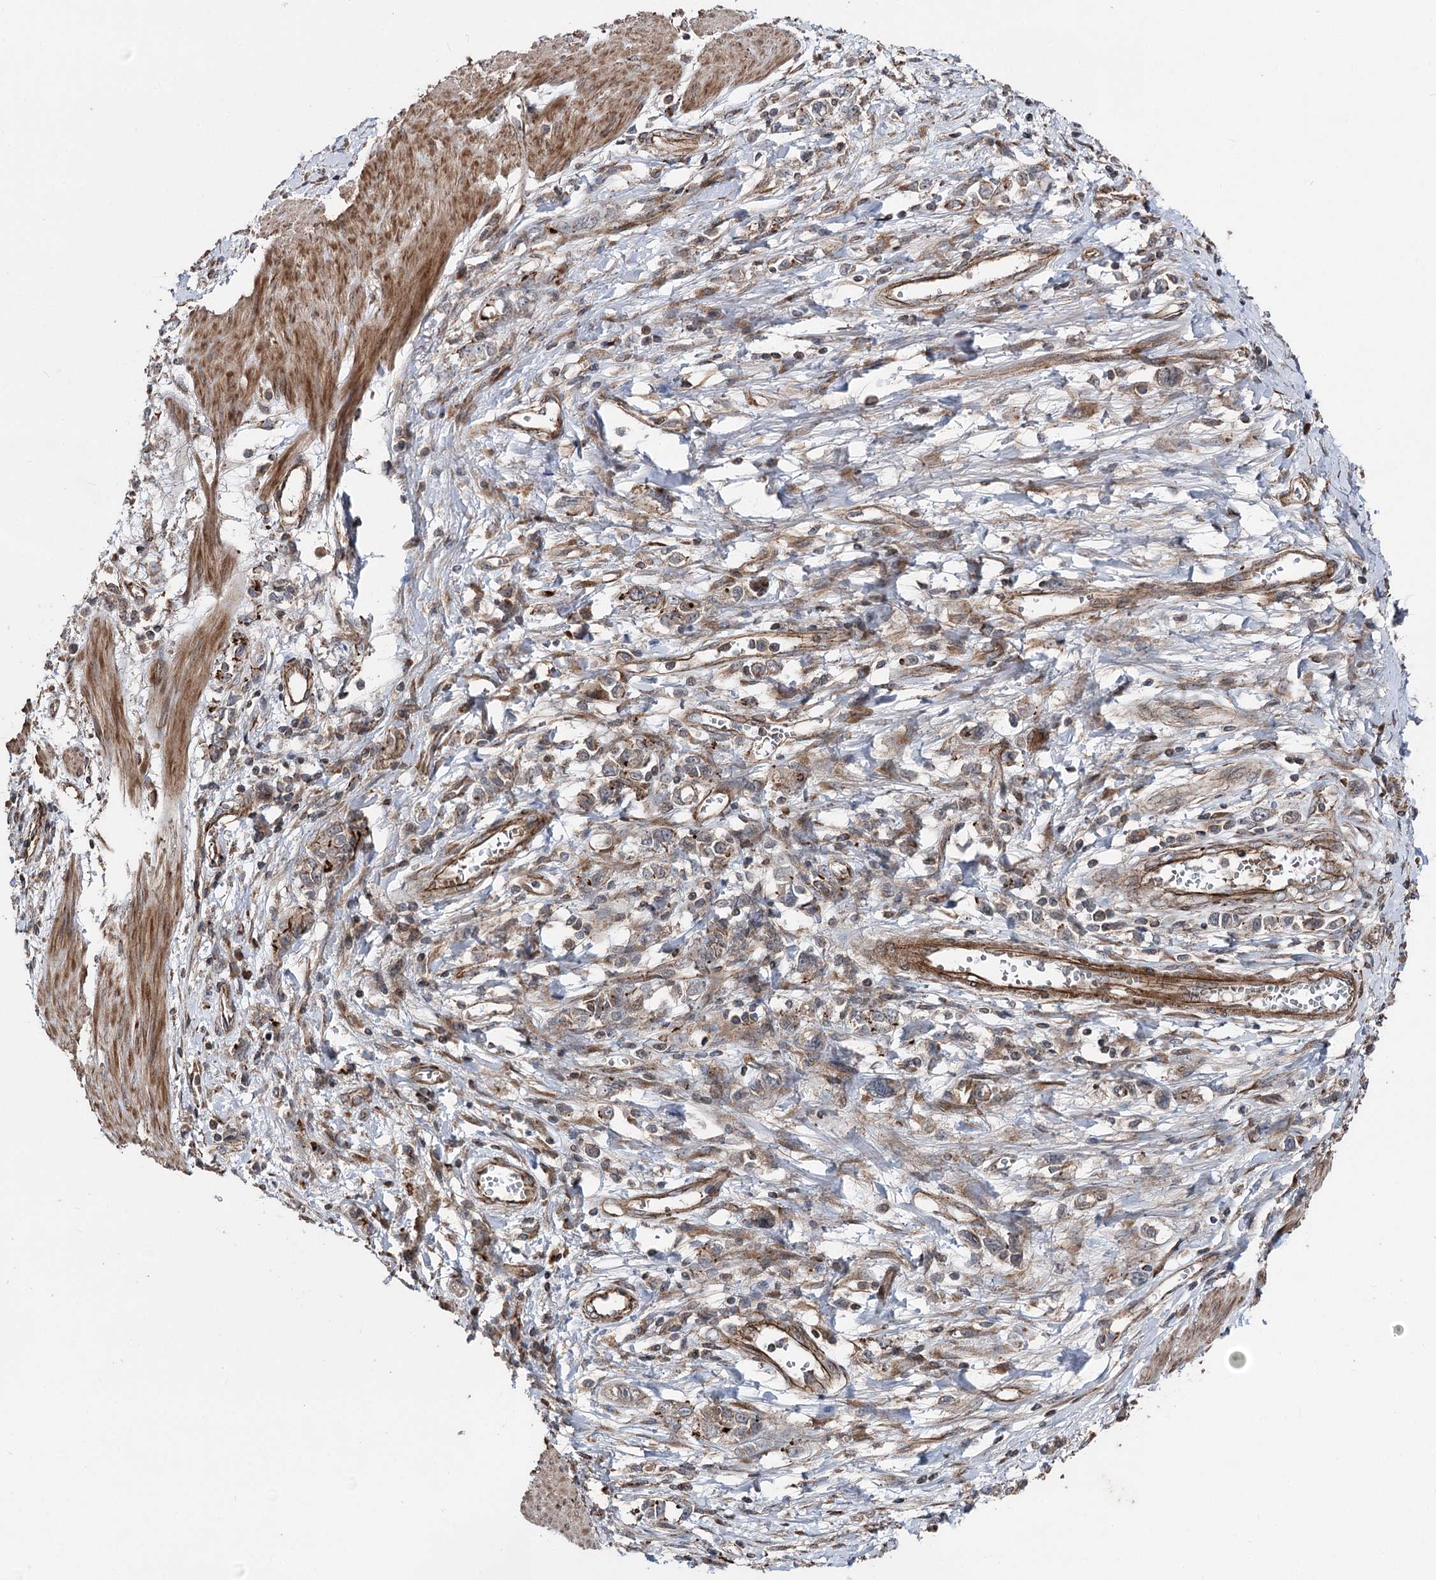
{"staining": {"intensity": "weak", "quantity": "25%-75%", "location": "cytoplasmic/membranous"}, "tissue": "stomach cancer", "cell_type": "Tumor cells", "image_type": "cancer", "snomed": [{"axis": "morphology", "description": "Adenocarcinoma, NOS"}, {"axis": "topography", "description": "Stomach"}], "caption": "Adenocarcinoma (stomach) stained with a protein marker shows weak staining in tumor cells.", "gene": "ITFG2", "patient": {"sex": "female", "age": 76}}